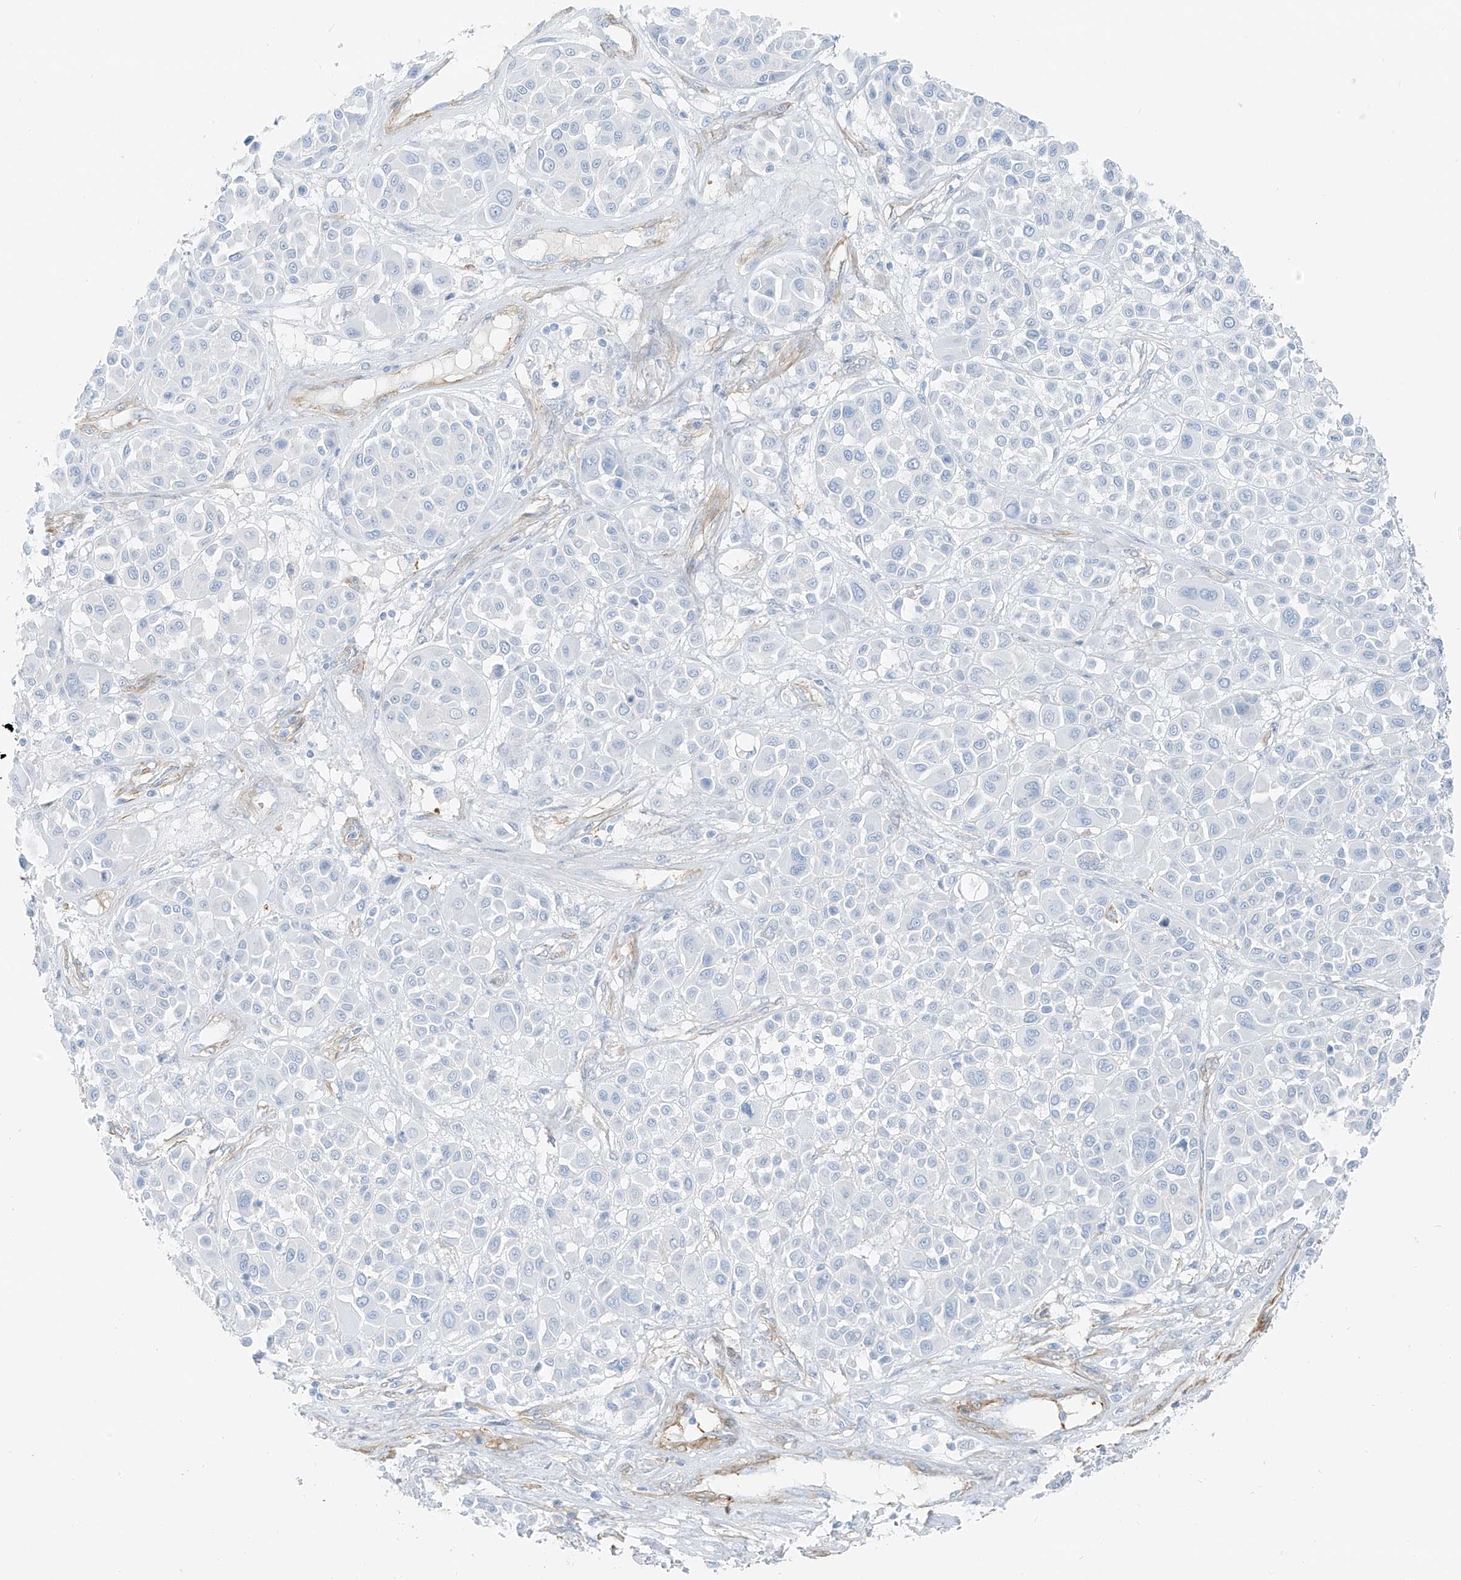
{"staining": {"intensity": "negative", "quantity": "none", "location": "none"}, "tissue": "melanoma", "cell_type": "Tumor cells", "image_type": "cancer", "snomed": [{"axis": "morphology", "description": "Malignant melanoma, Metastatic site"}, {"axis": "topography", "description": "Soft tissue"}], "caption": "Immunohistochemistry image of human melanoma stained for a protein (brown), which exhibits no staining in tumor cells.", "gene": "SMCP", "patient": {"sex": "male", "age": 41}}